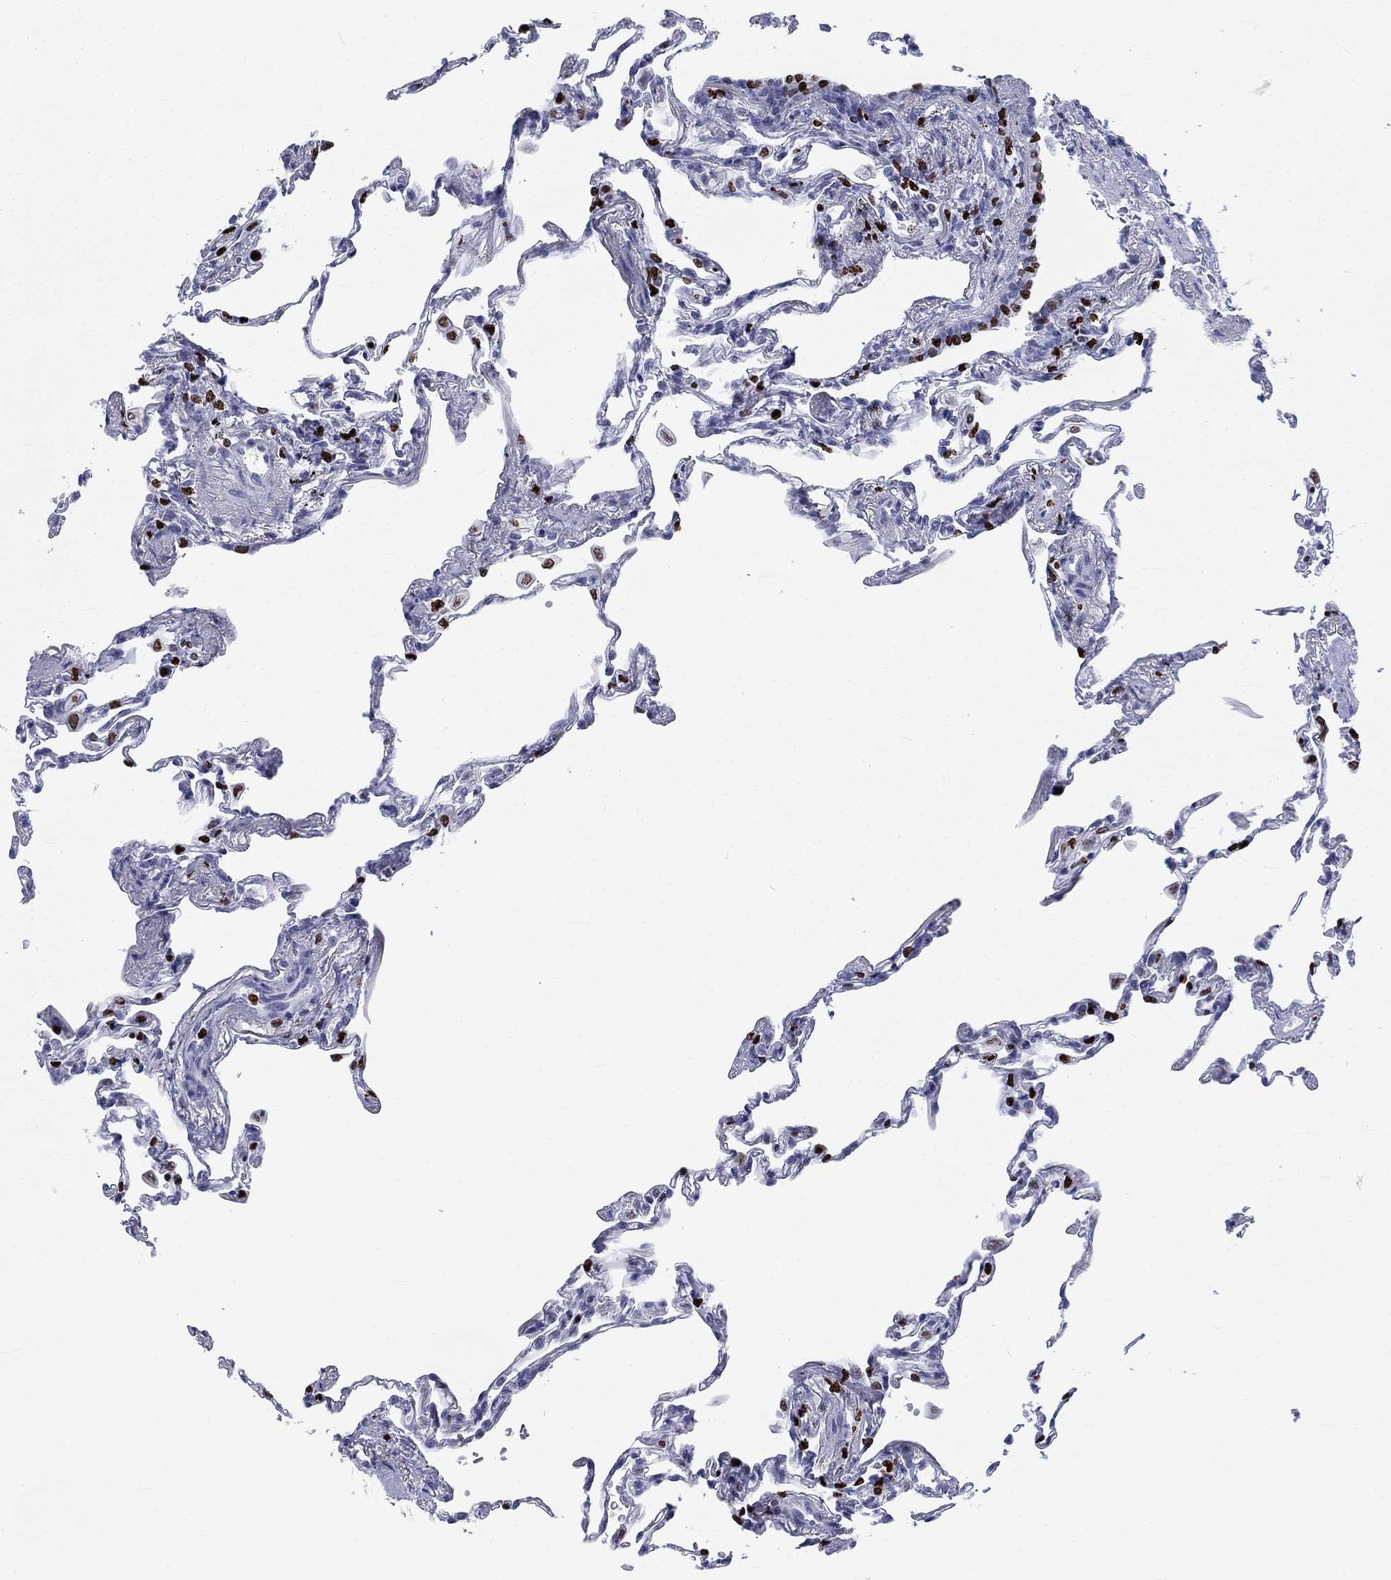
{"staining": {"intensity": "strong", "quantity": "25%-75%", "location": "nuclear"}, "tissue": "lung", "cell_type": "Alveolar cells", "image_type": "normal", "snomed": [{"axis": "morphology", "description": "Normal tissue, NOS"}, {"axis": "topography", "description": "Lung"}], "caption": "IHC of unremarkable human lung shows high levels of strong nuclear expression in approximately 25%-75% of alveolar cells.", "gene": "H1", "patient": {"sex": "female", "age": 57}}